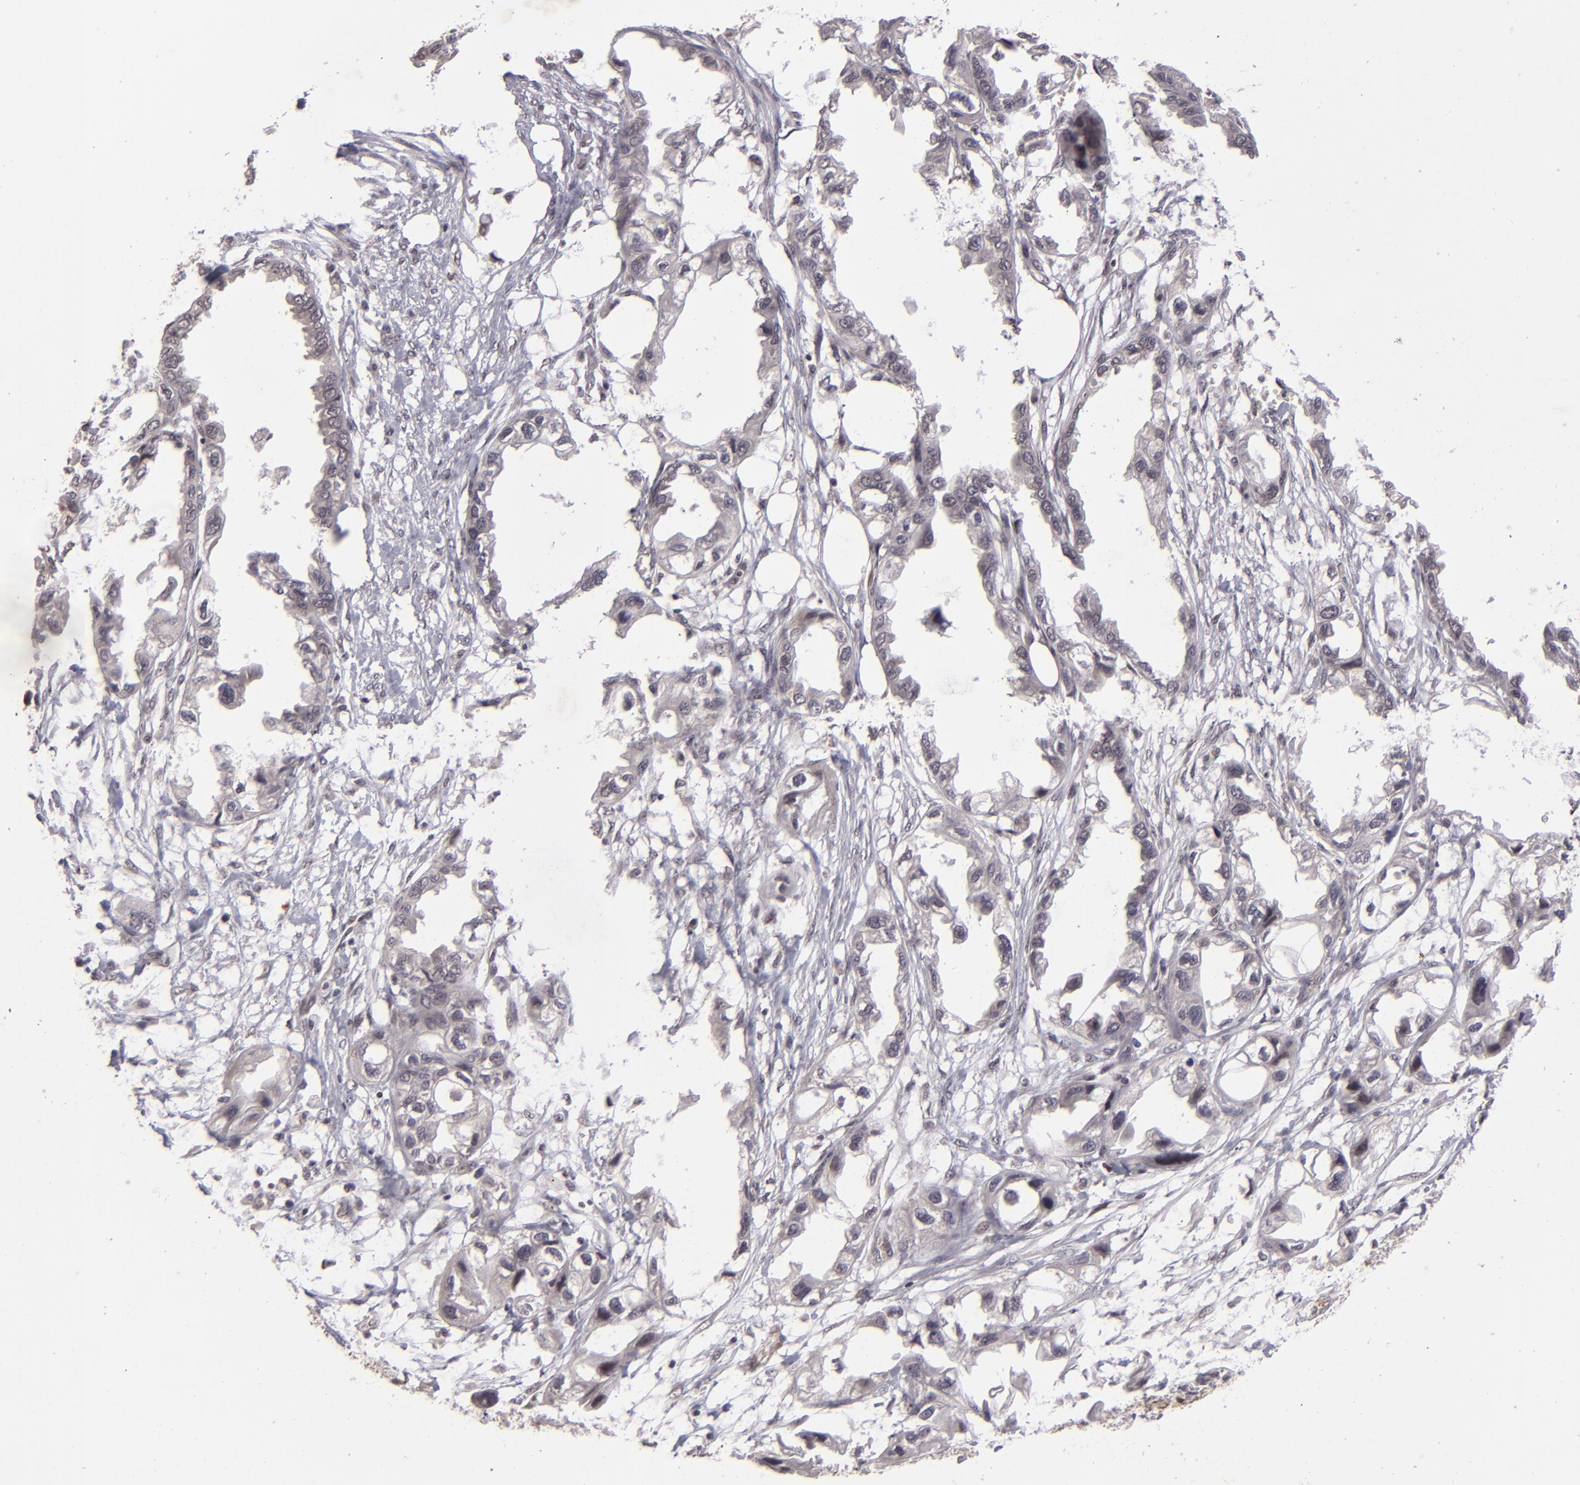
{"staining": {"intensity": "negative", "quantity": "none", "location": "none"}, "tissue": "endometrial cancer", "cell_type": "Tumor cells", "image_type": "cancer", "snomed": [{"axis": "morphology", "description": "Adenocarcinoma, NOS"}, {"axis": "topography", "description": "Endometrium"}], "caption": "Immunohistochemistry (IHC) photomicrograph of neoplastic tissue: human endometrial cancer stained with DAB (3,3'-diaminobenzidine) shows no significant protein positivity in tumor cells.", "gene": "DFFA", "patient": {"sex": "female", "age": 67}}